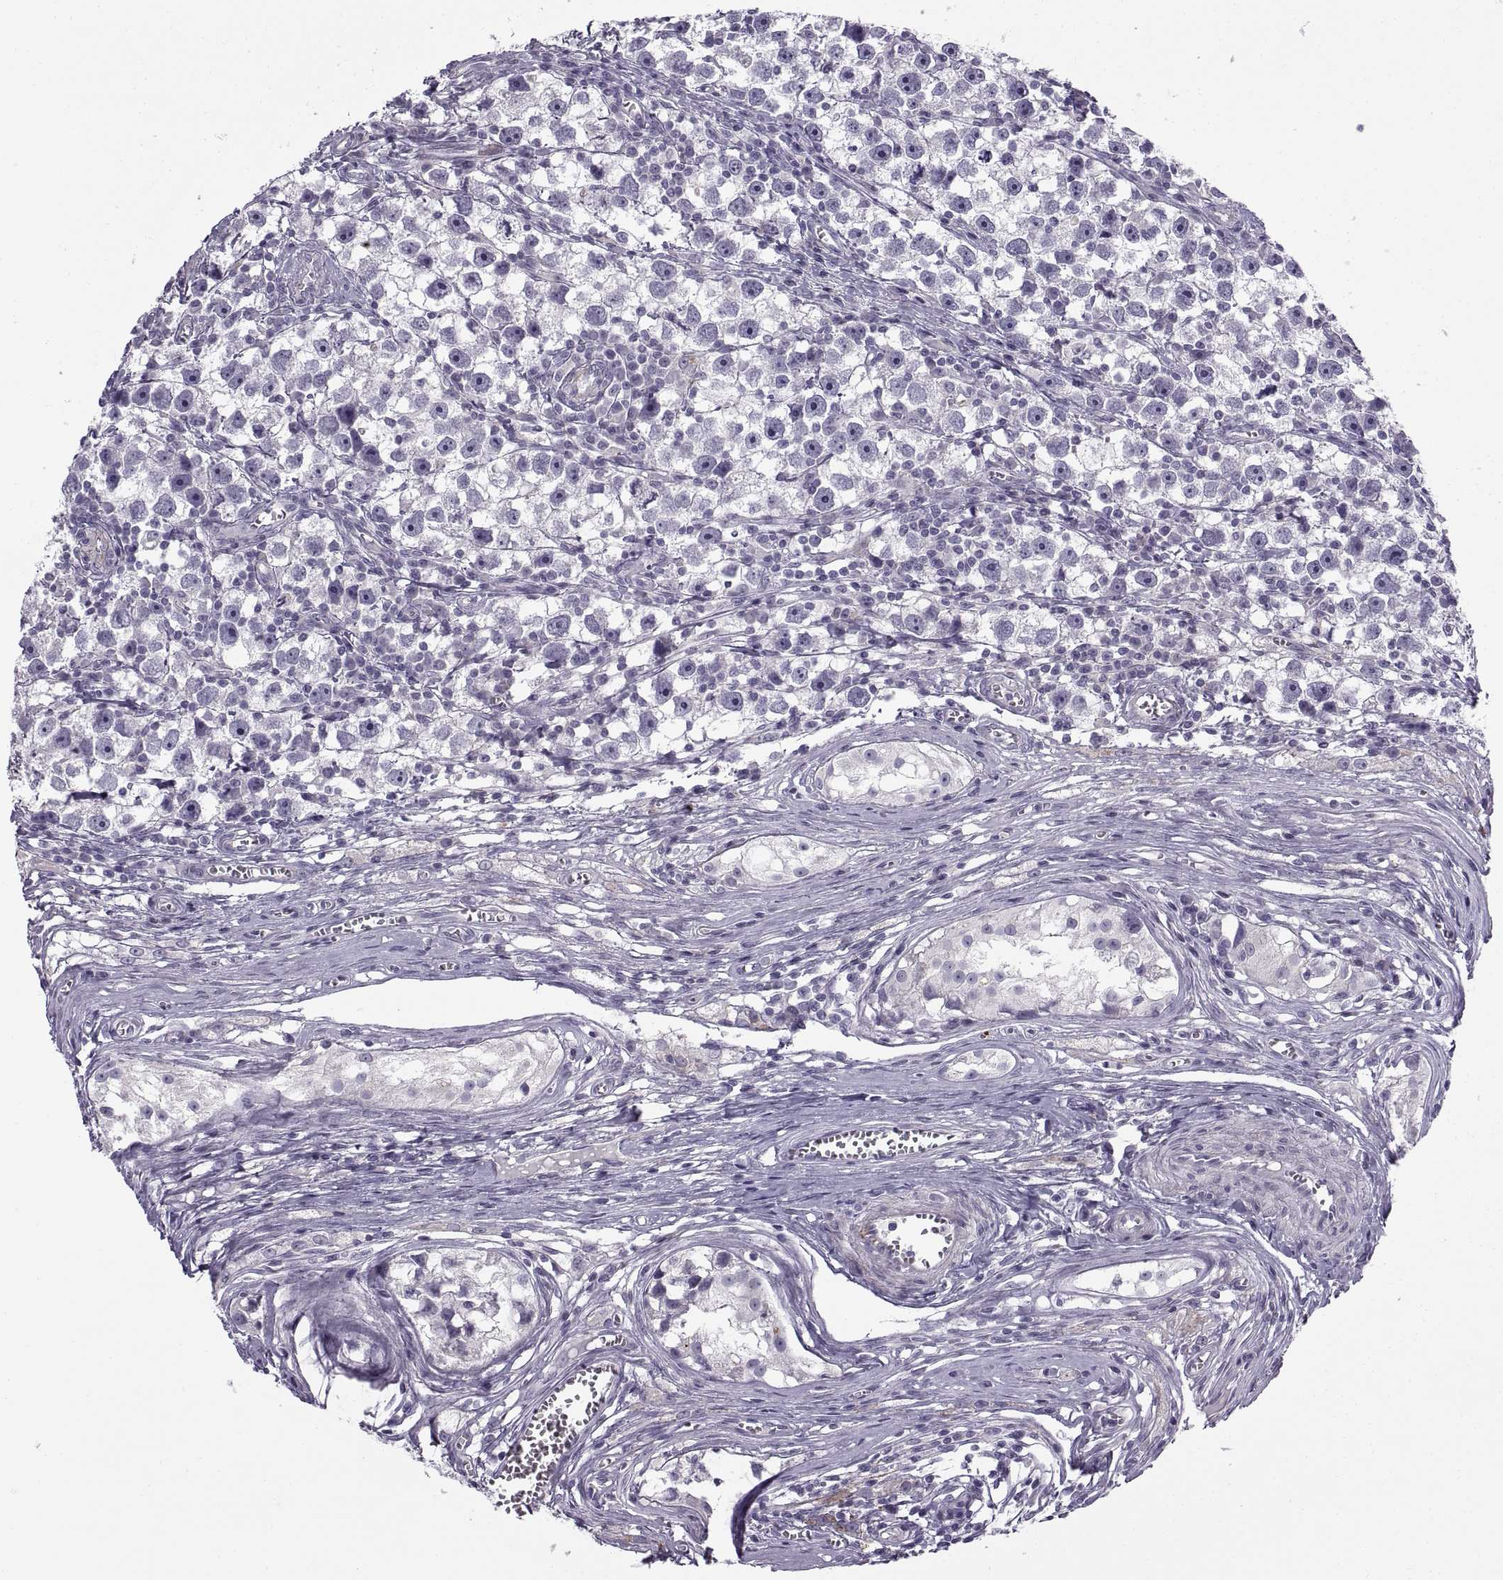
{"staining": {"intensity": "negative", "quantity": "none", "location": "none"}, "tissue": "testis cancer", "cell_type": "Tumor cells", "image_type": "cancer", "snomed": [{"axis": "morphology", "description": "Seminoma, NOS"}, {"axis": "topography", "description": "Testis"}], "caption": "This is a image of immunohistochemistry staining of testis seminoma, which shows no positivity in tumor cells. (Stains: DAB IHC with hematoxylin counter stain, Microscopy: brightfield microscopy at high magnification).", "gene": "CALCR", "patient": {"sex": "male", "age": 30}}